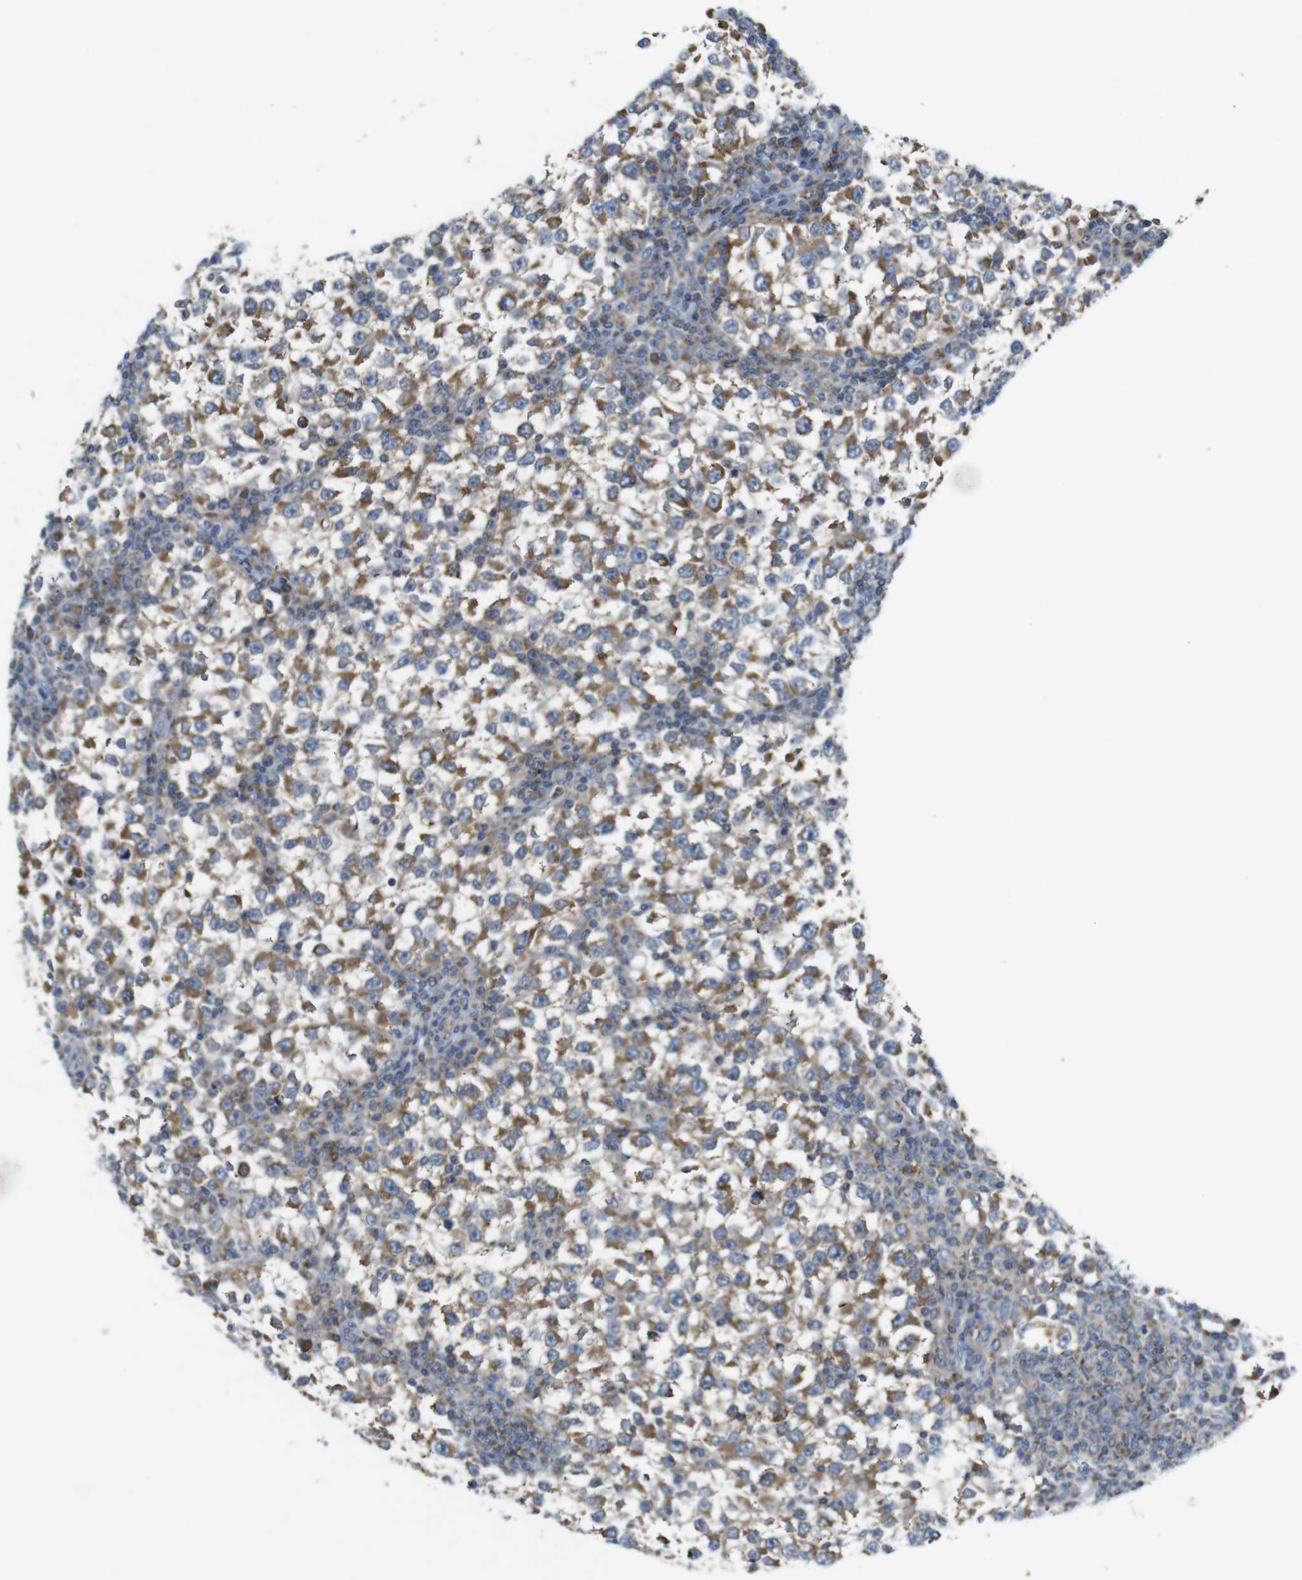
{"staining": {"intensity": "moderate", "quantity": ">75%", "location": "cytoplasmic/membranous"}, "tissue": "testis cancer", "cell_type": "Tumor cells", "image_type": "cancer", "snomed": [{"axis": "morphology", "description": "Seminoma, NOS"}, {"axis": "topography", "description": "Testis"}], "caption": "Immunohistochemical staining of human seminoma (testis) demonstrates moderate cytoplasmic/membranous protein staining in about >75% of tumor cells. The staining was performed using DAB (3,3'-diaminobenzidine), with brown indicating positive protein expression. Nuclei are stained blue with hematoxylin.", "gene": "MARCHF1", "patient": {"sex": "male", "age": 65}}